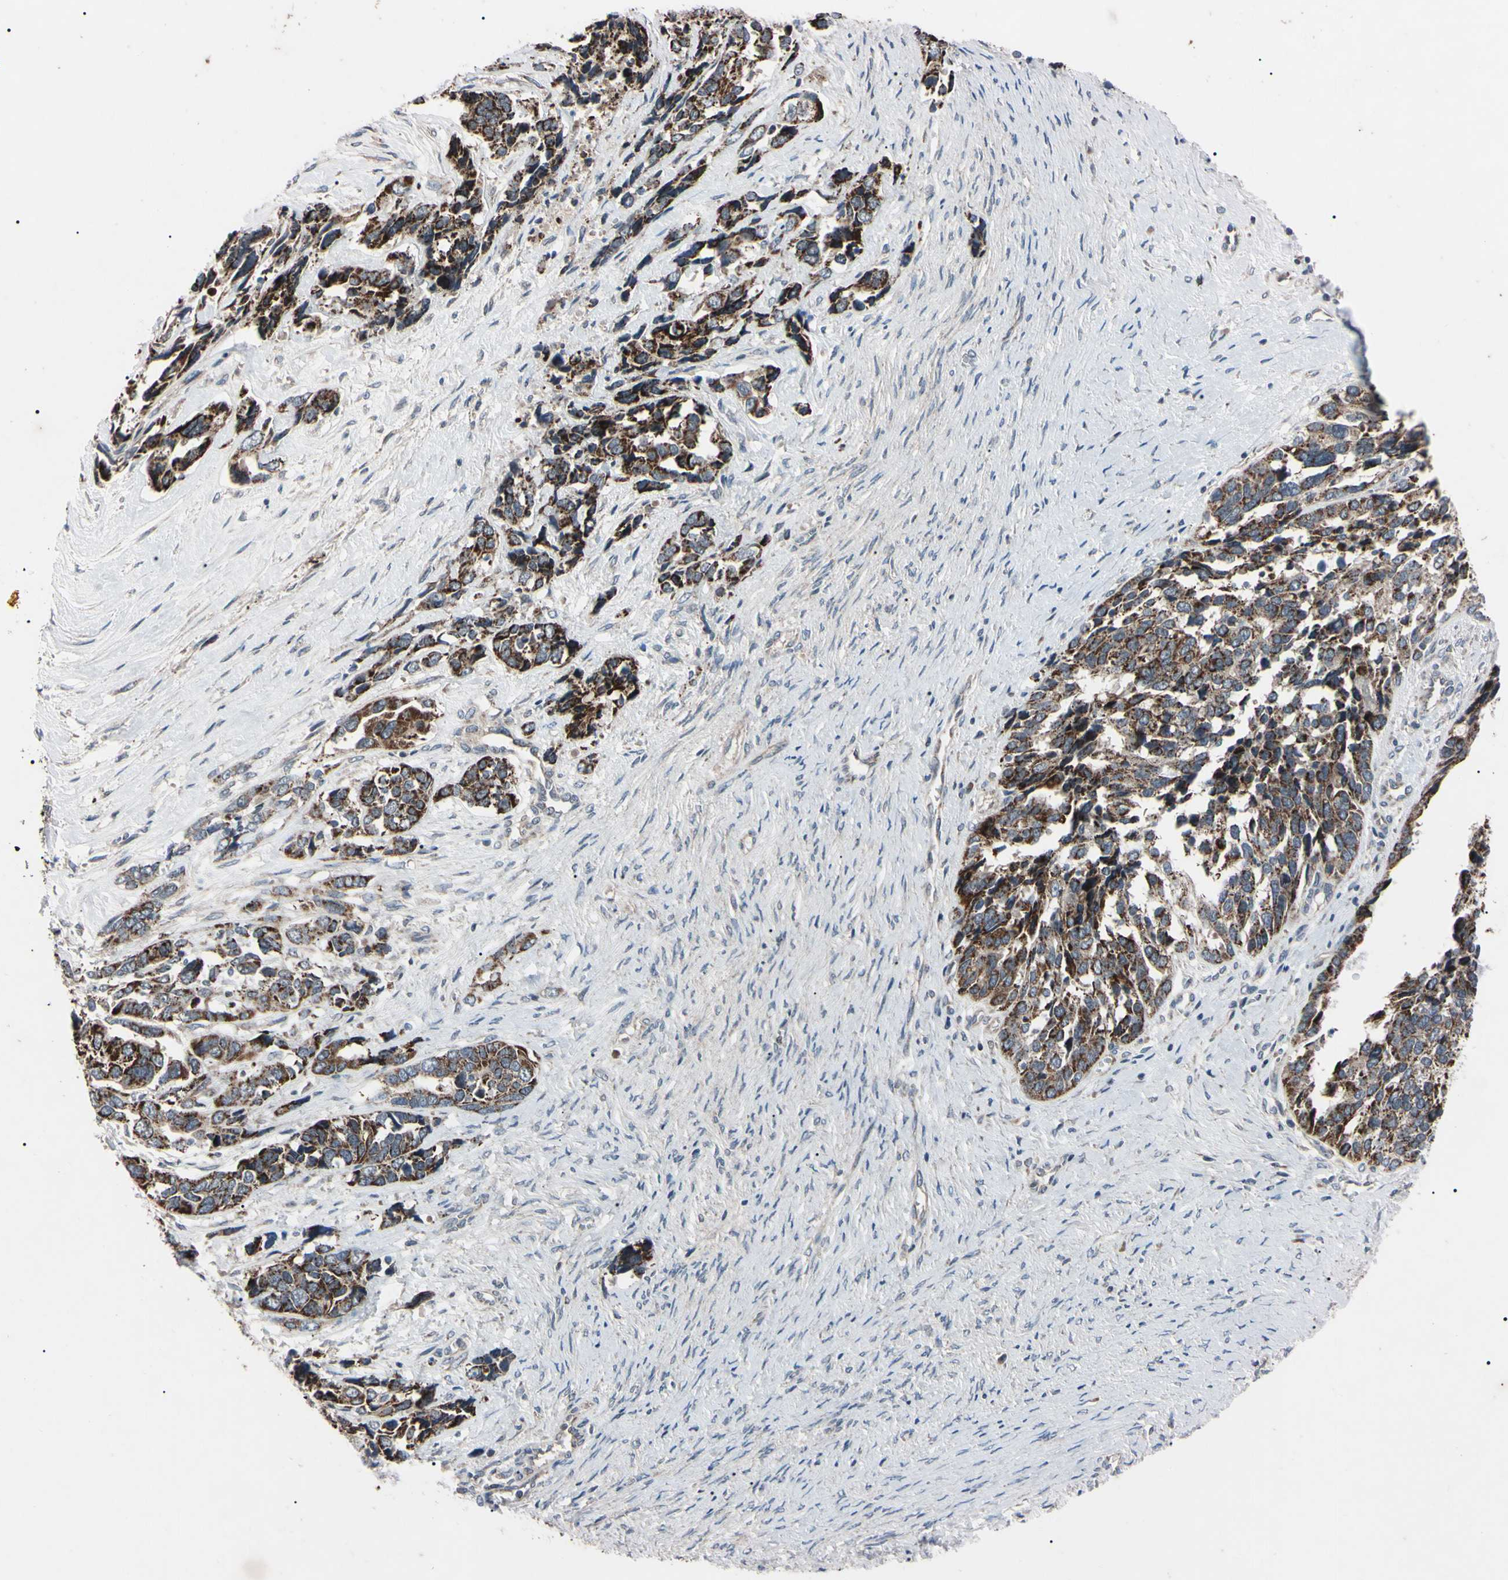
{"staining": {"intensity": "moderate", "quantity": ">75%", "location": "cytoplasmic/membranous"}, "tissue": "ovarian cancer", "cell_type": "Tumor cells", "image_type": "cancer", "snomed": [{"axis": "morphology", "description": "Cystadenocarcinoma, serous, NOS"}, {"axis": "topography", "description": "Ovary"}], "caption": "A photomicrograph showing moderate cytoplasmic/membranous positivity in about >75% of tumor cells in ovarian cancer (serous cystadenocarcinoma), as visualized by brown immunohistochemical staining.", "gene": "TNFRSF1A", "patient": {"sex": "female", "age": 44}}